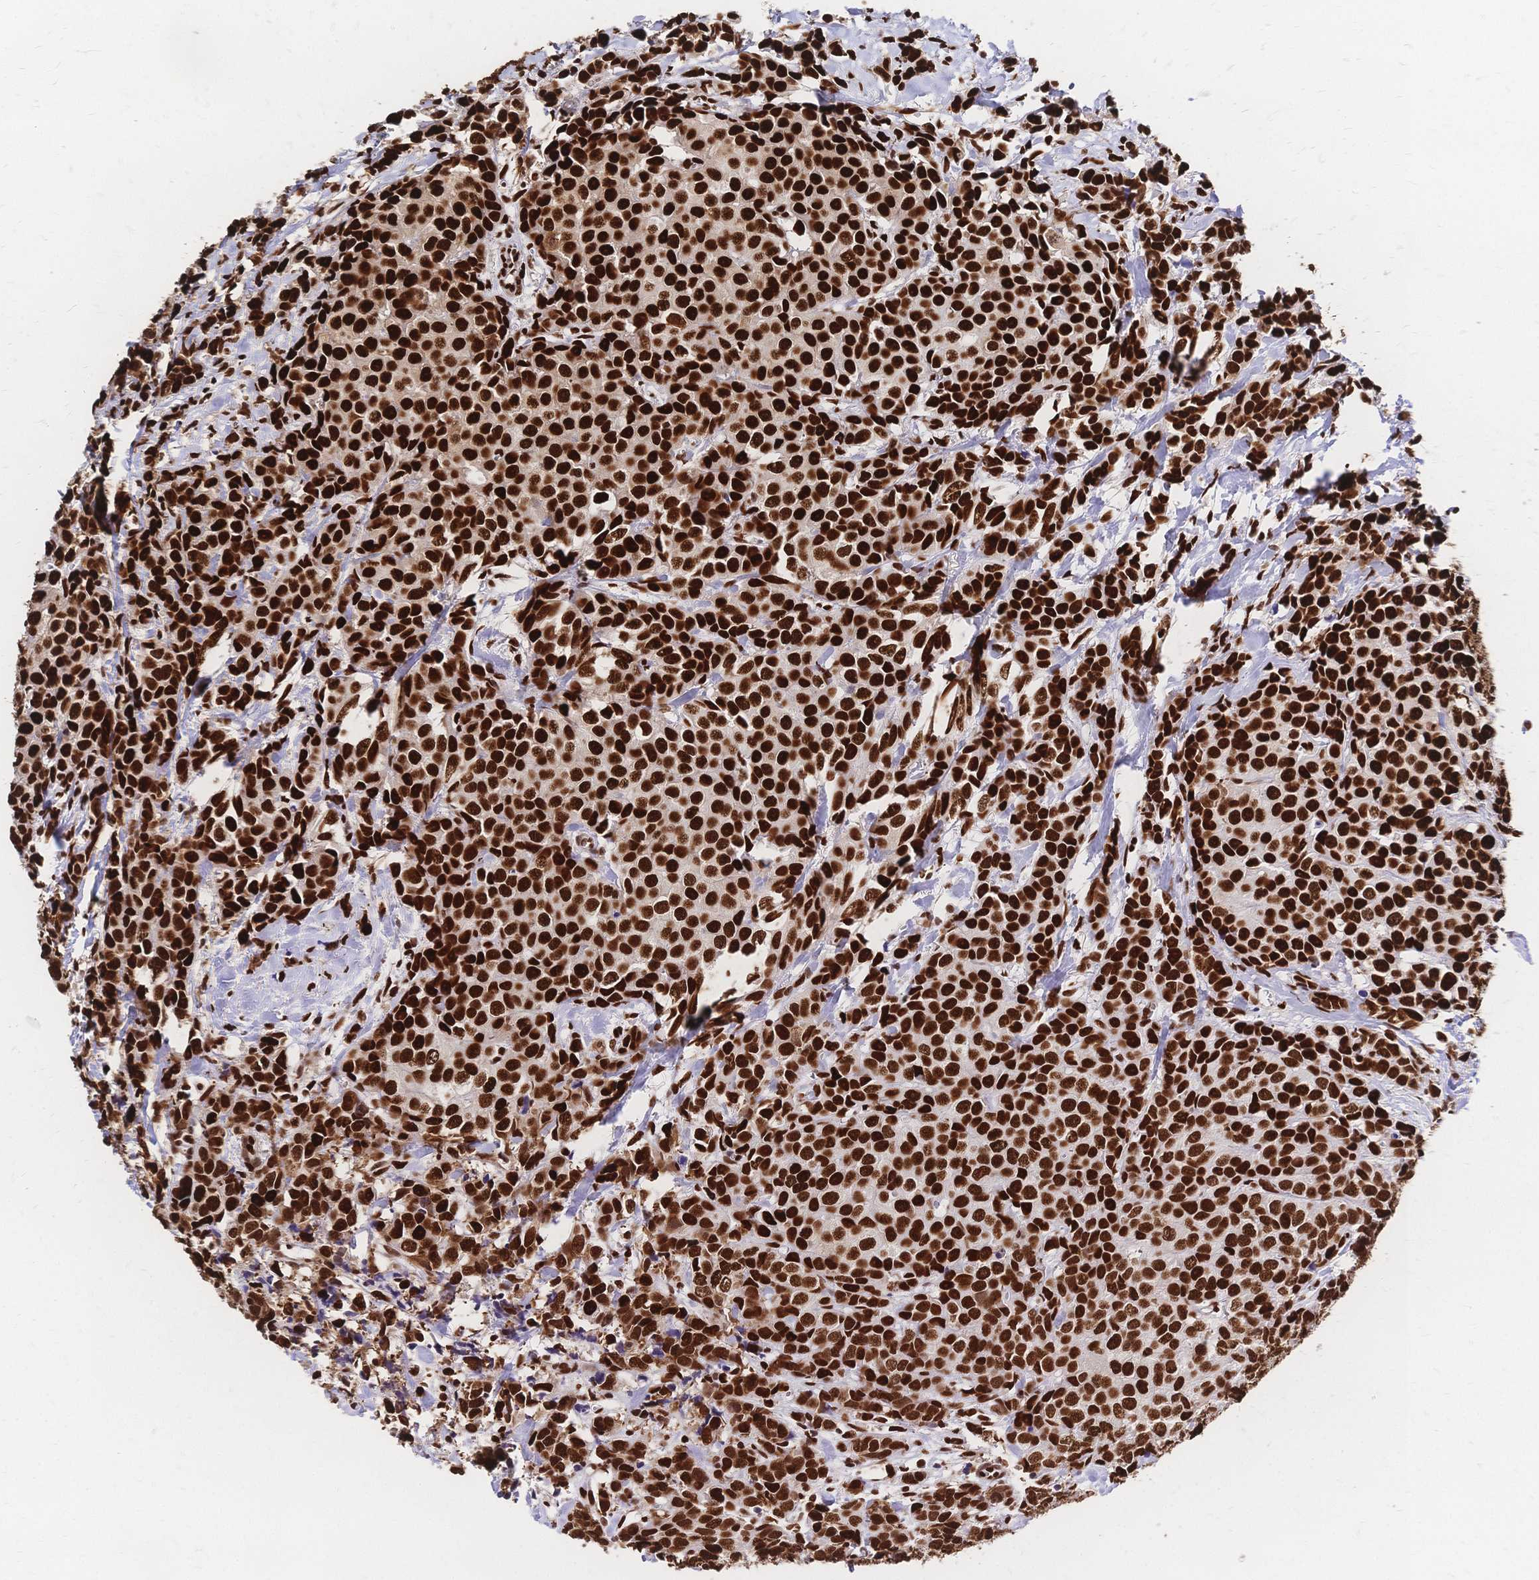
{"staining": {"intensity": "strong", "quantity": ">75%", "location": "nuclear"}, "tissue": "breast cancer", "cell_type": "Tumor cells", "image_type": "cancer", "snomed": [{"axis": "morphology", "description": "Duct carcinoma"}, {"axis": "topography", "description": "Breast"}], "caption": "Protein expression analysis of human breast invasive ductal carcinoma reveals strong nuclear staining in approximately >75% of tumor cells.", "gene": "HDGF", "patient": {"sex": "female", "age": 80}}